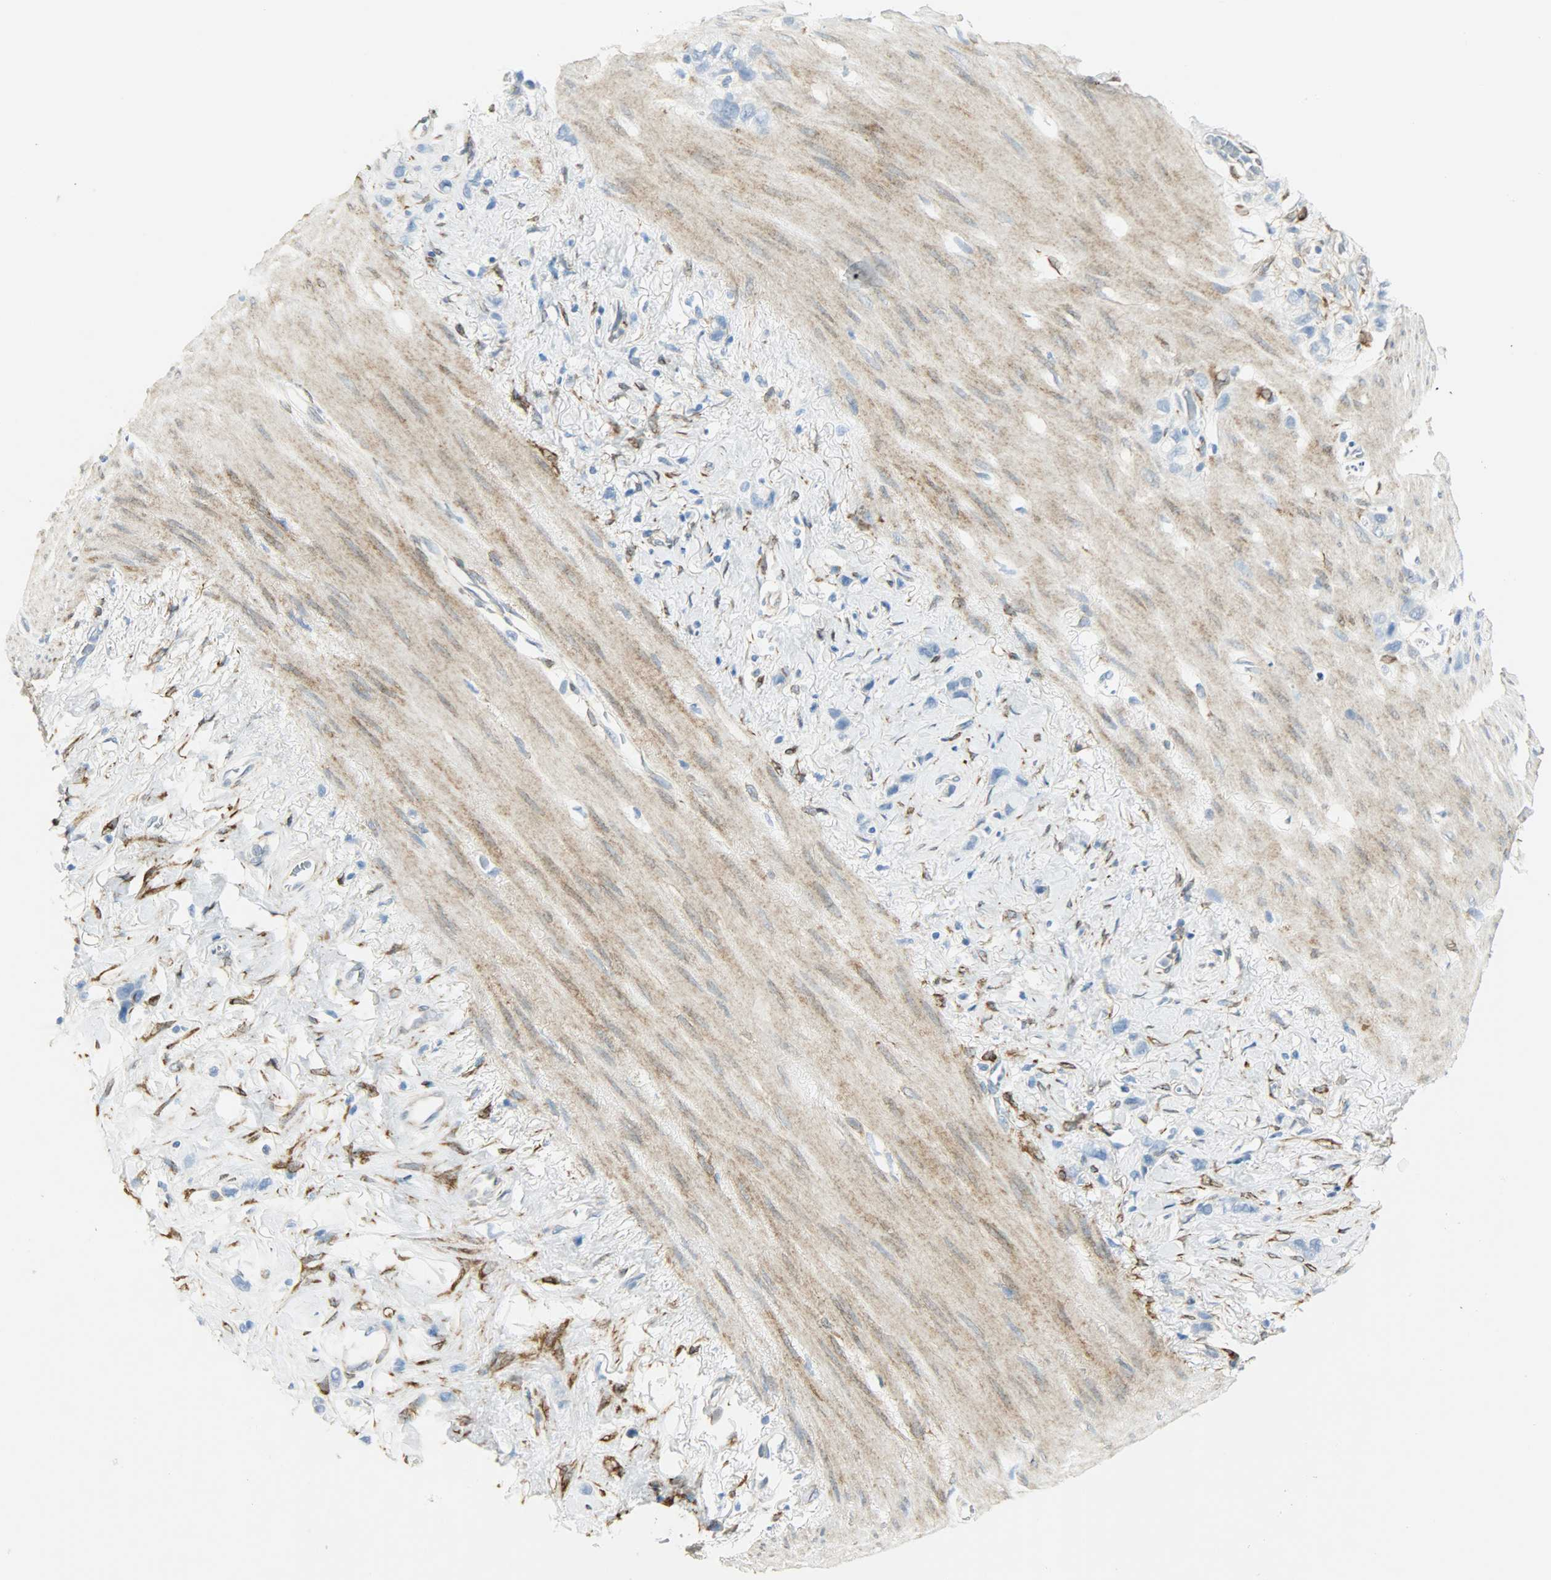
{"staining": {"intensity": "negative", "quantity": "none", "location": "none"}, "tissue": "stomach cancer", "cell_type": "Tumor cells", "image_type": "cancer", "snomed": [{"axis": "morphology", "description": "Normal tissue, NOS"}, {"axis": "morphology", "description": "Adenocarcinoma, NOS"}, {"axis": "morphology", "description": "Adenocarcinoma, High grade"}, {"axis": "topography", "description": "Stomach, upper"}, {"axis": "topography", "description": "Stomach"}], "caption": "Stomach adenocarcinoma (high-grade) was stained to show a protein in brown. There is no significant expression in tumor cells.", "gene": "PKD2", "patient": {"sex": "female", "age": 65}}